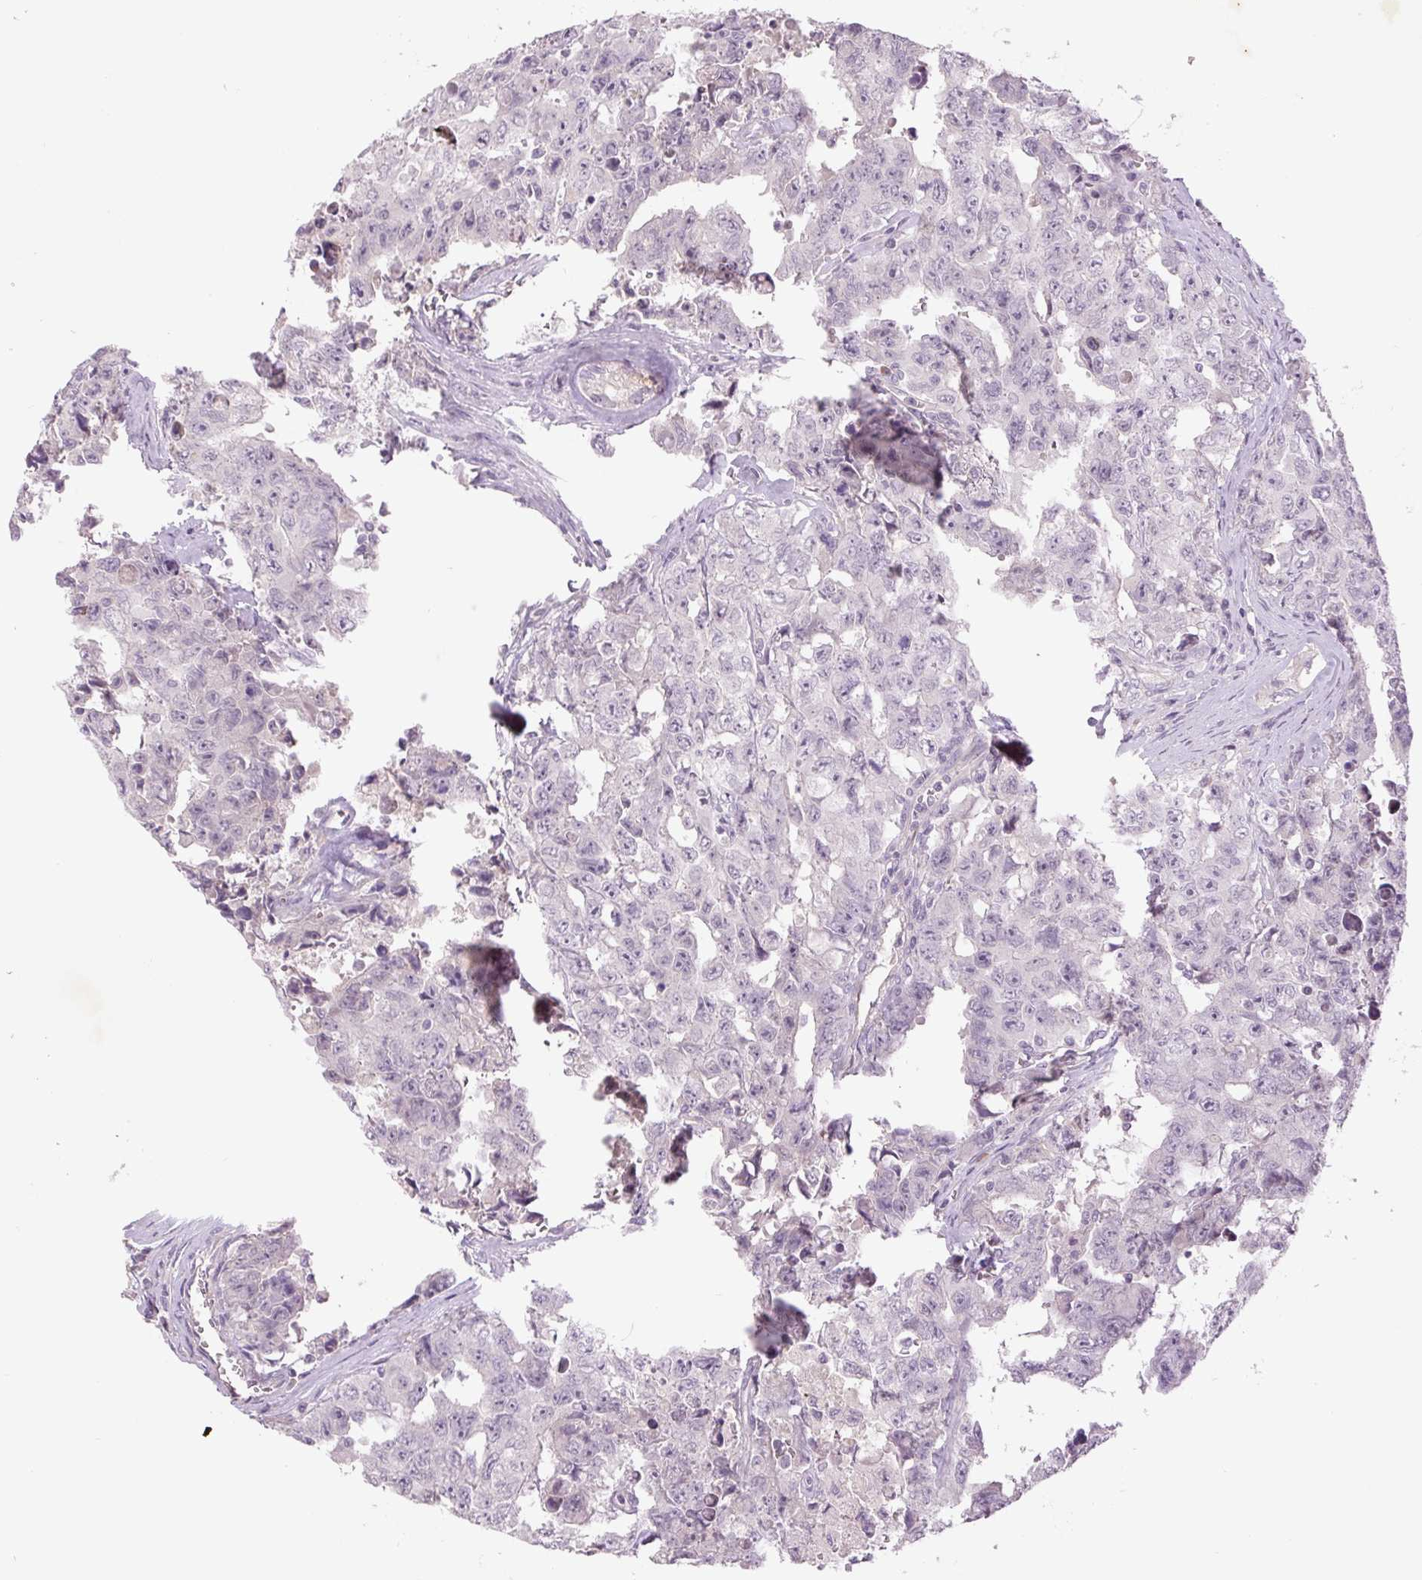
{"staining": {"intensity": "negative", "quantity": "none", "location": "none"}, "tissue": "testis cancer", "cell_type": "Tumor cells", "image_type": "cancer", "snomed": [{"axis": "morphology", "description": "Carcinoma, Embryonal, NOS"}, {"axis": "topography", "description": "Testis"}], "caption": "Immunohistochemical staining of human testis cancer displays no significant positivity in tumor cells.", "gene": "TMEM100", "patient": {"sex": "male", "age": 24}}